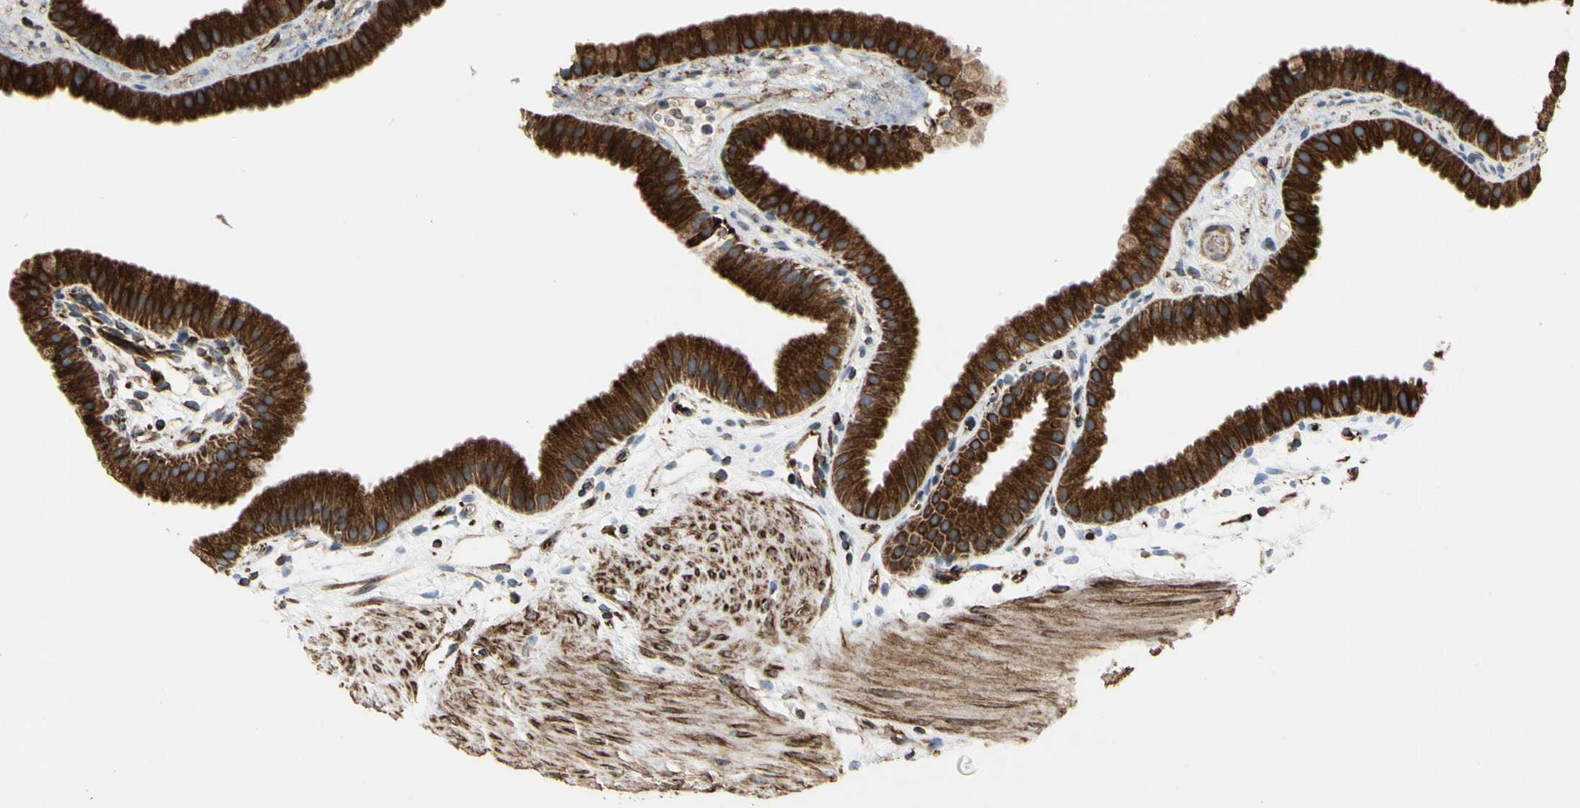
{"staining": {"intensity": "strong", "quantity": ">75%", "location": "cytoplasmic/membranous"}, "tissue": "gallbladder", "cell_type": "Glandular cells", "image_type": "normal", "snomed": [{"axis": "morphology", "description": "Normal tissue, NOS"}, {"axis": "topography", "description": "Gallbladder"}], "caption": "An IHC photomicrograph of benign tissue is shown. Protein staining in brown highlights strong cytoplasmic/membranous positivity in gallbladder within glandular cells.", "gene": "TUBA1A", "patient": {"sex": "female", "age": 64}}